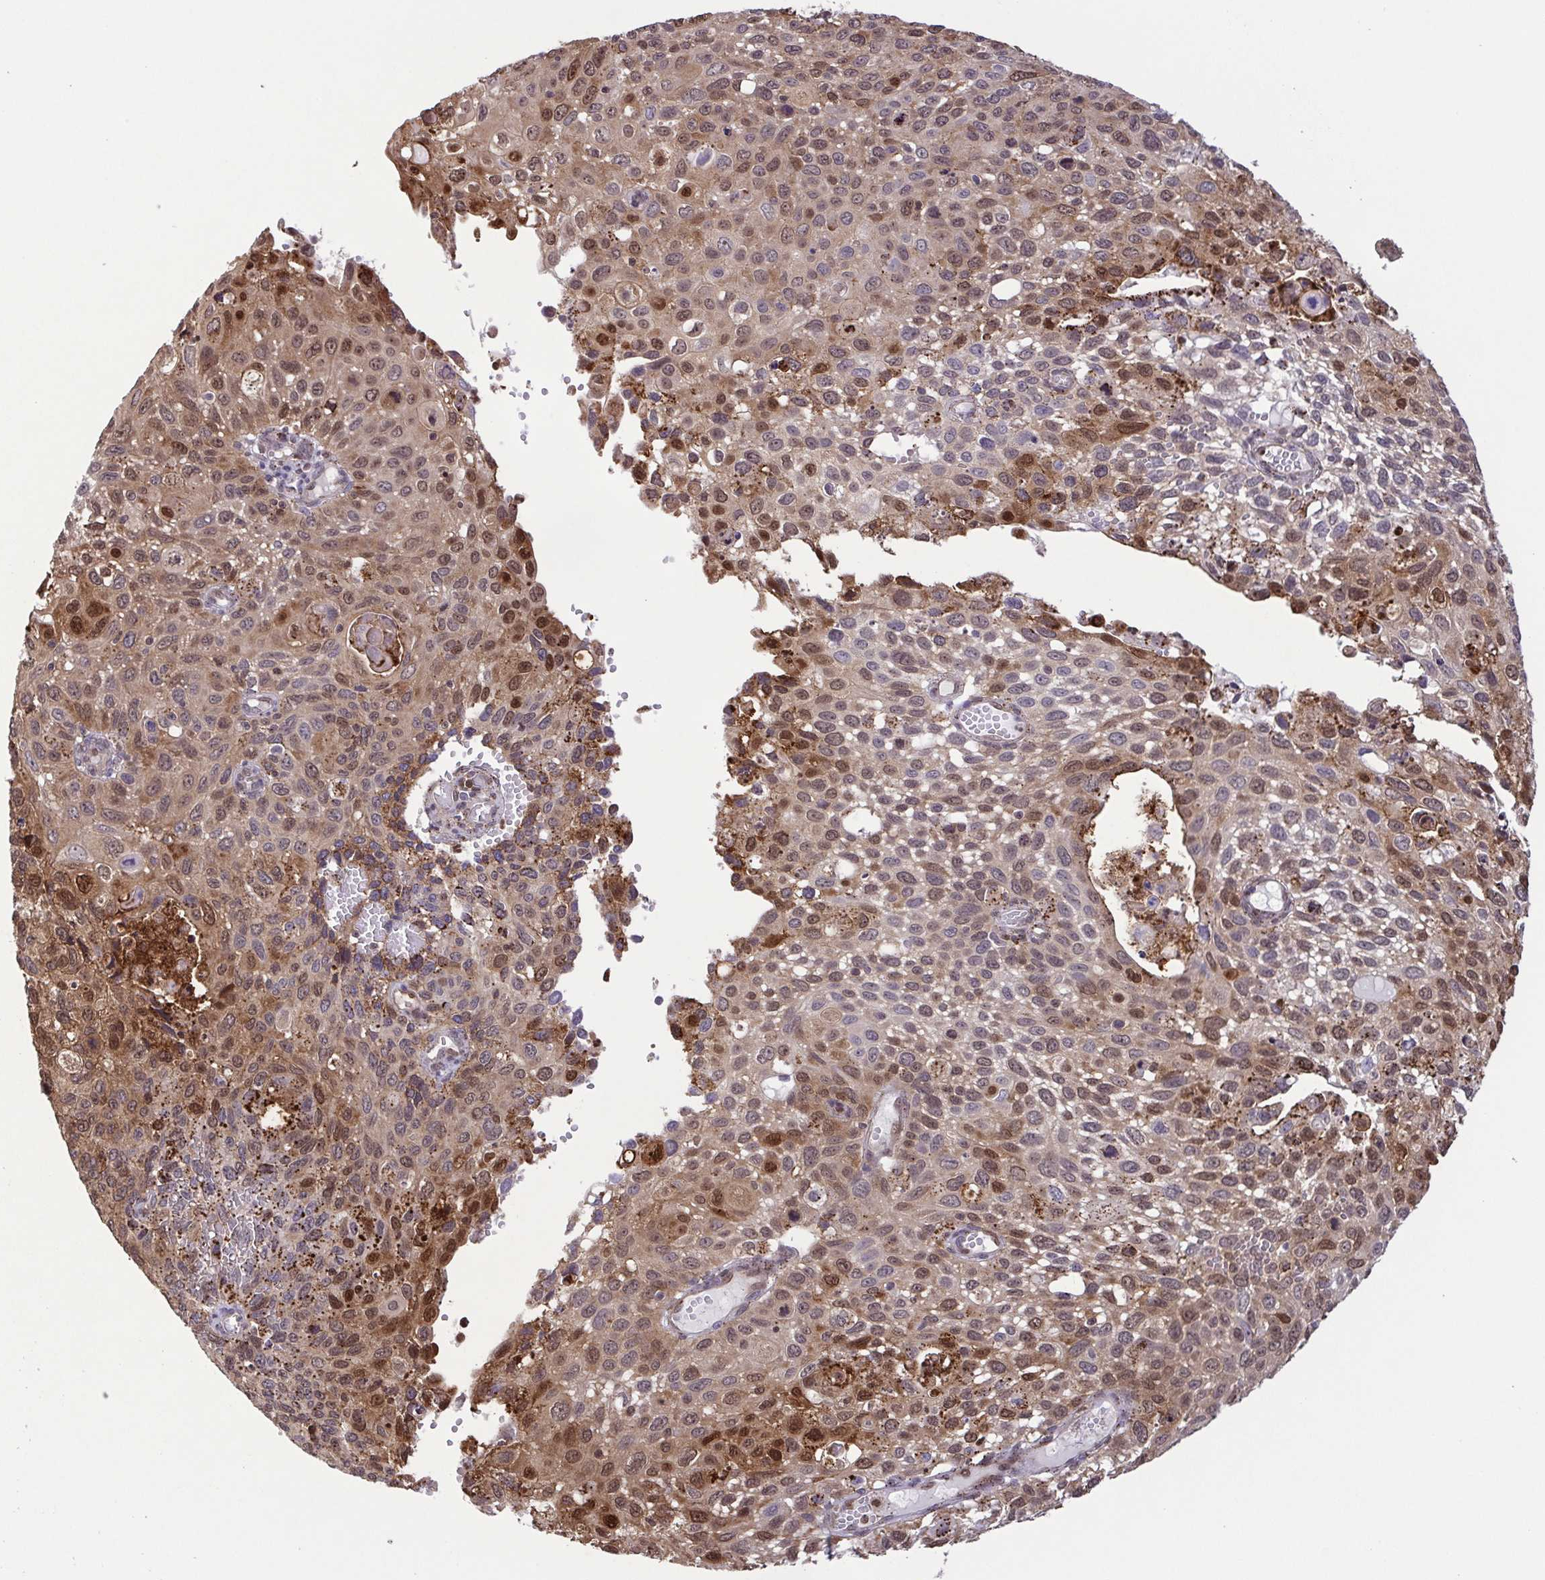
{"staining": {"intensity": "moderate", "quantity": ">75%", "location": "cytoplasmic/membranous,nuclear"}, "tissue": "cervical cancer", "cell_type": "Tumor cells", "image_type": "cancer", "snomed": [{"axis": "morphology", "description": "Squamous cell carcinoma, NOS"}, {"axis": "topography", "description": "Cervix"}], "caption": "The image demonstrates a brown stain indicating the presence of a protein in the cytoplasmic/membranous and nuclear of tumor cells in cervical cancer (squamous cell carcinoma).", "gene": "CHMP1B", "patient": {"sex": "female", "age": 70}}